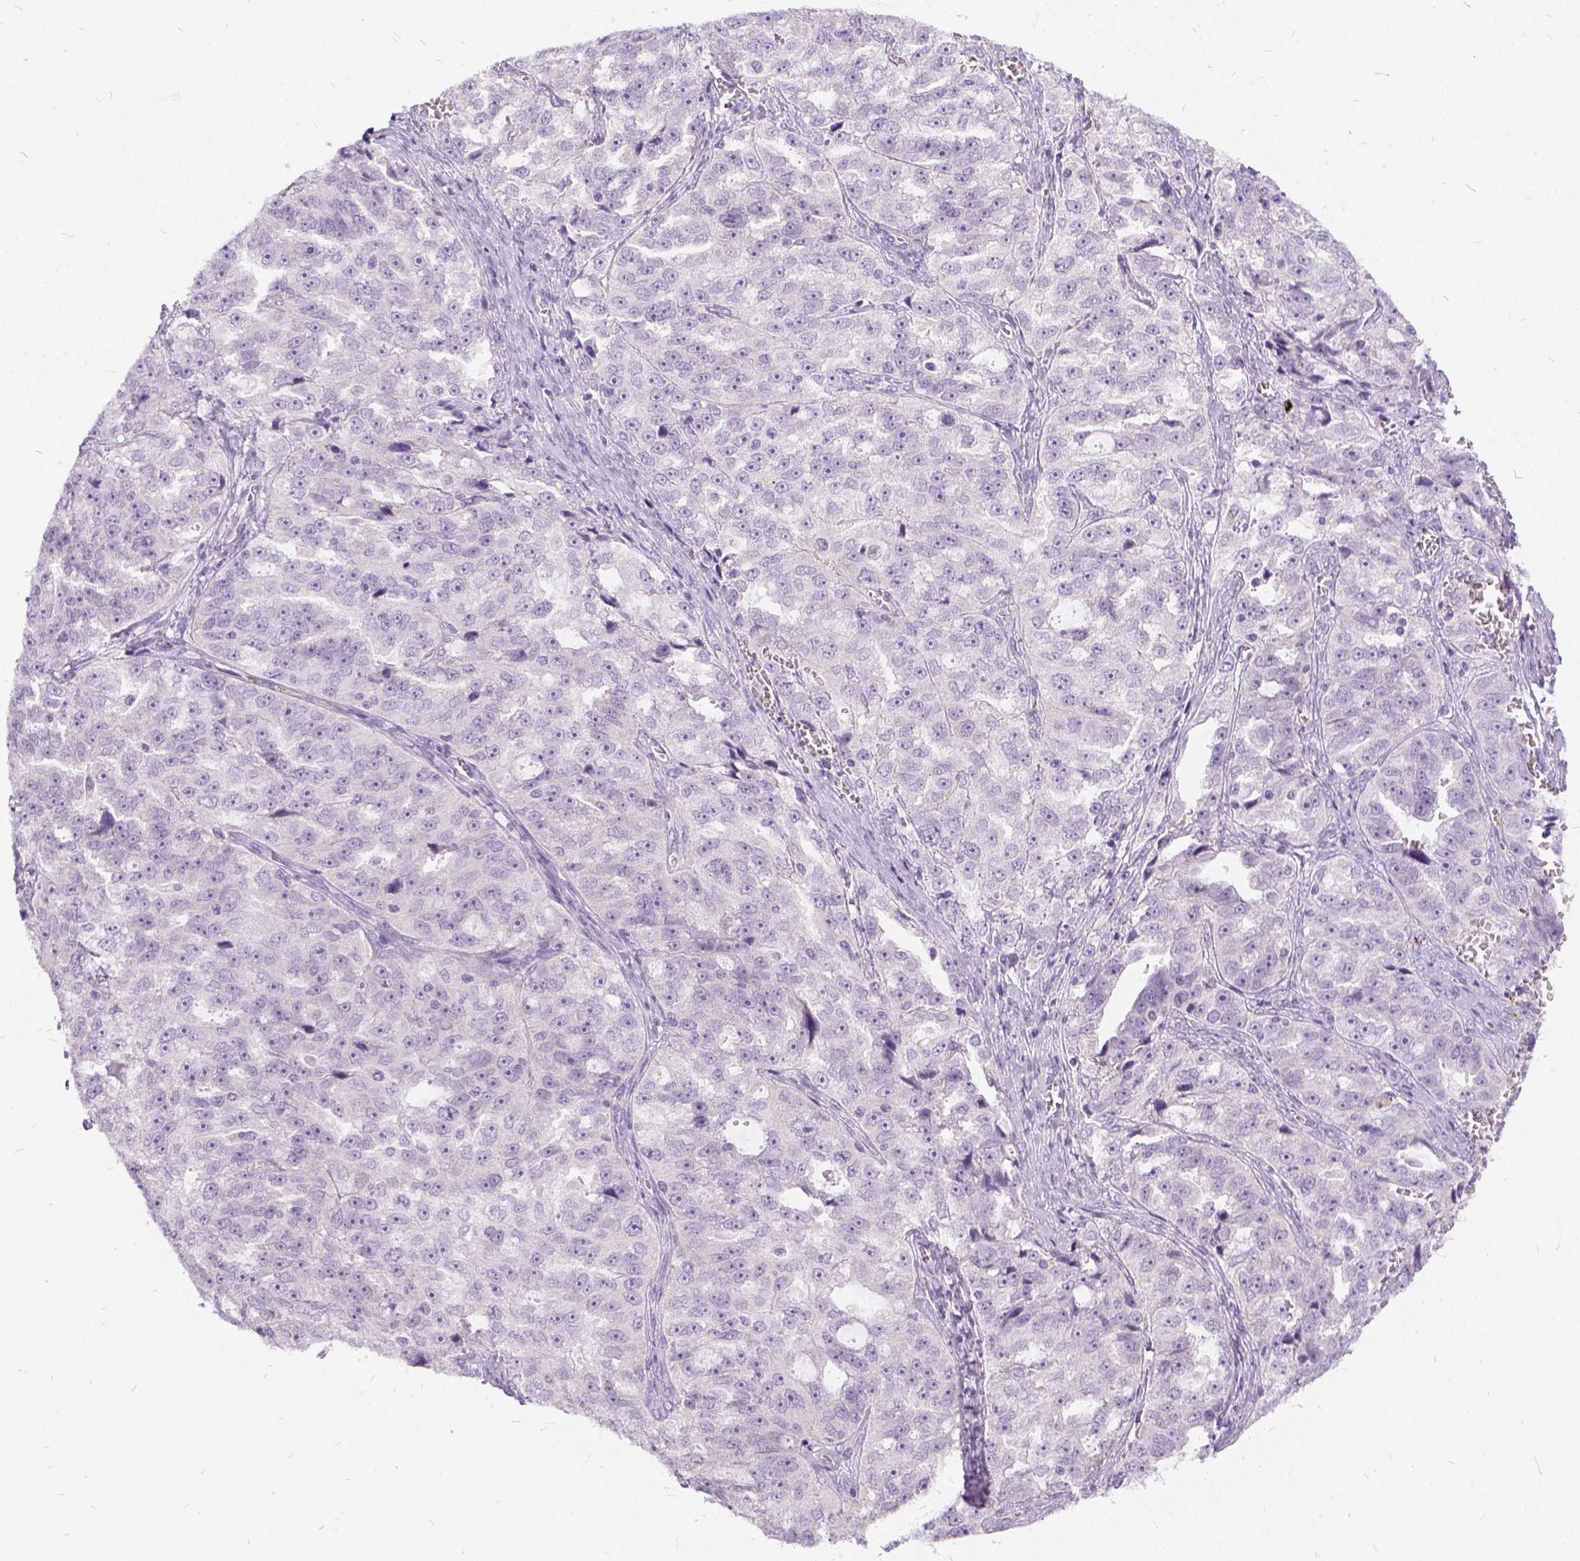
{"staining": {"intensity": "negative", "quantity": "none", "location": "none"}, "tissue": "ovarian cancer", "cell_type": "Tumor cells", "image_type": "cancer", "snomed": [{"axis": "morphology", "description": "Cystadenocarcinoma, serous, NOS"}, {"axis": "topography", "description": "Ovary"}], "caption": "A high-resolution image shows IHC staining of ovarian cancer (serous cystadenocarcinoma), which shows no significant expression in tumor cells. (DAB immunohistochemistry (IHC) with hematoxylin counter stain).", "gene": "FDX1", "patient": {"sex": "female", "age": 51}}